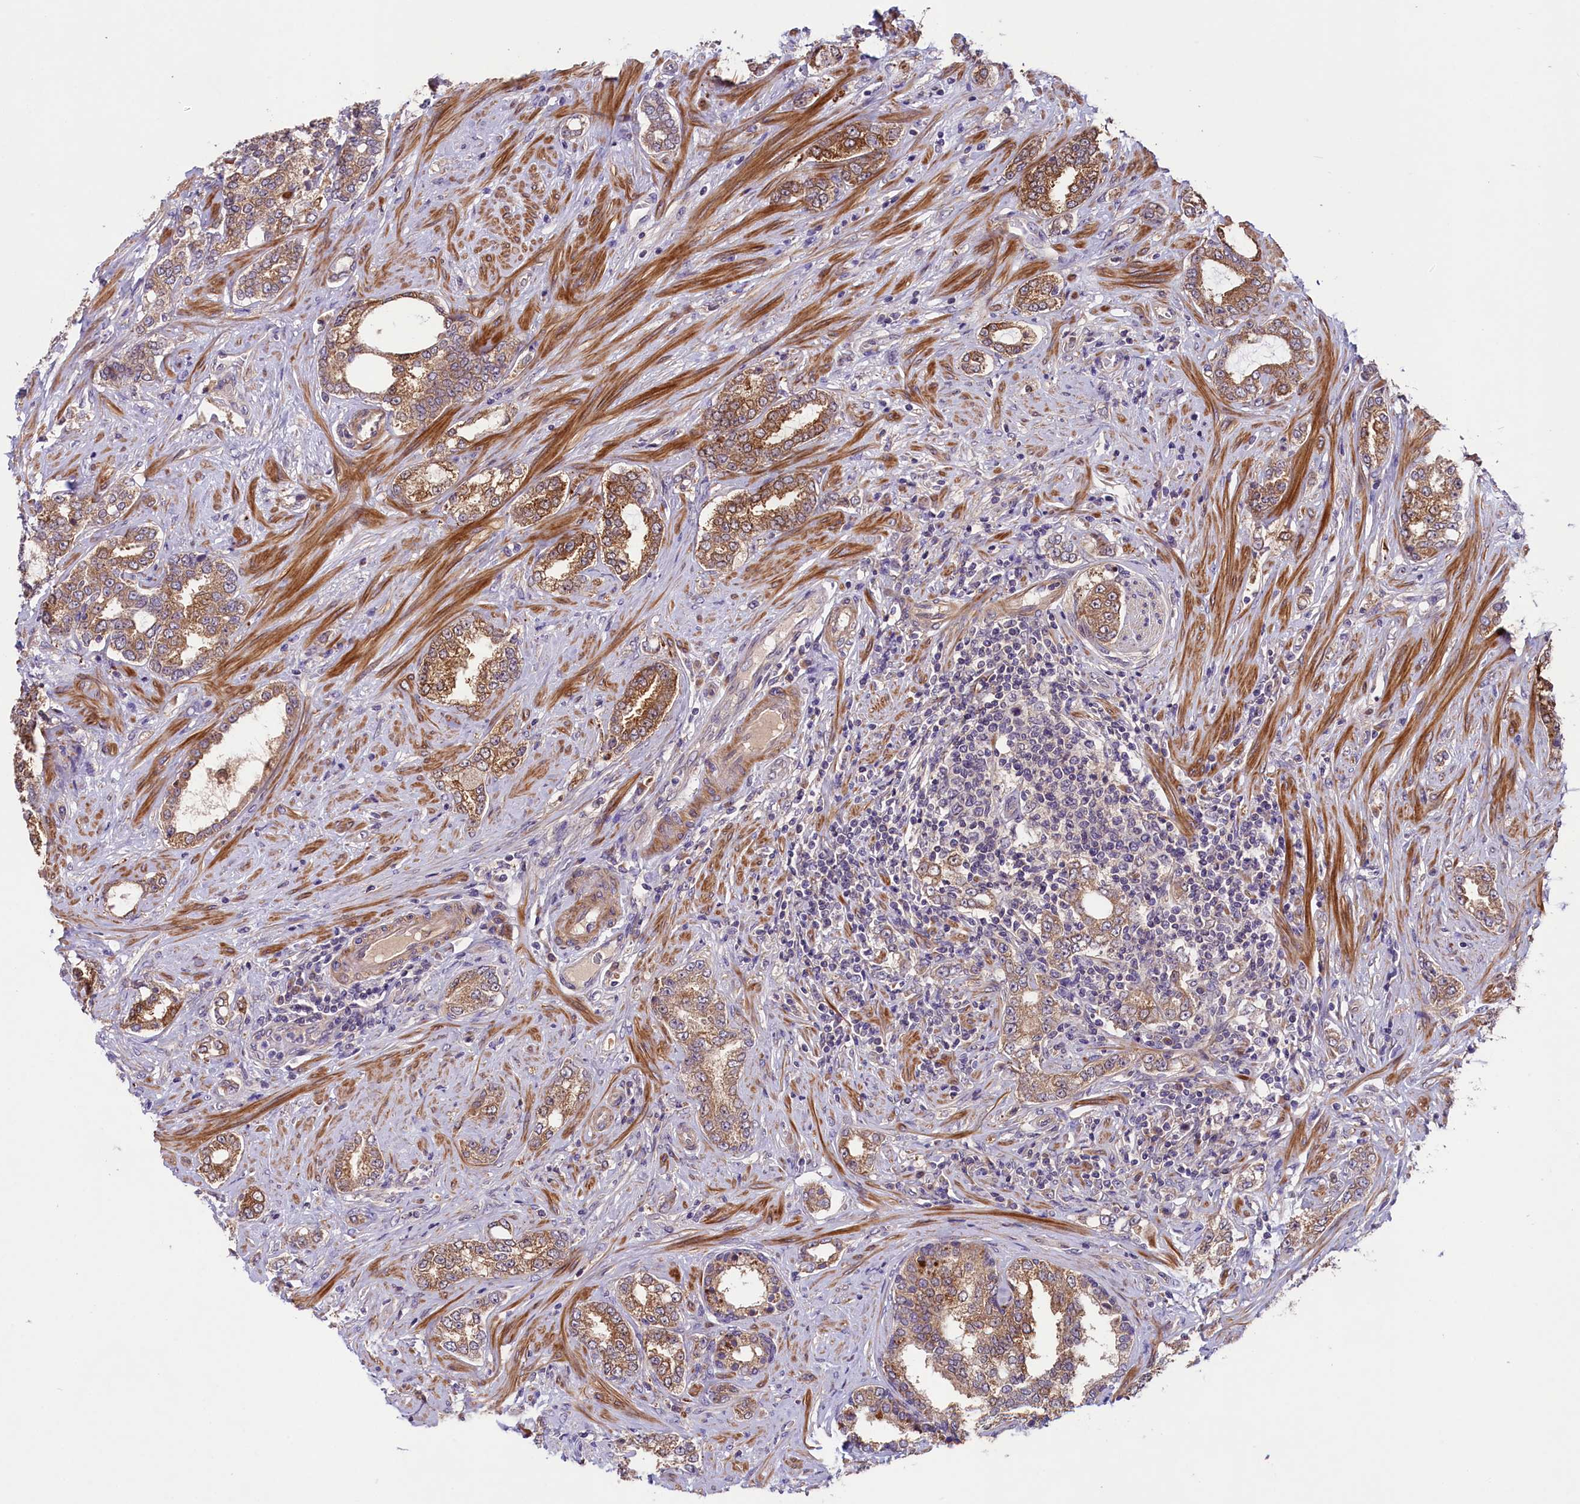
{"staining": {"intensity": "moderate", "quantity": ">75%", "location": "cytoplasmic/membranous"}, "tissue": "prostate cancer", "cell_type": "Tumor cells", "image_type": "cancer", "snomed": [{"axis": "morphology", "description": "Adenocarcinoma, High grade"}, {"axis": "topography", "description": "Prostate"}], "caption": "Protein staining of high-grade adenocarcinoma (prostate) tissue displays moderate cytoplasmic/membranous positivity in about >75% of tumor cells.", "gene": "COG8", "patient": {"sex": "male", "age": 64}}